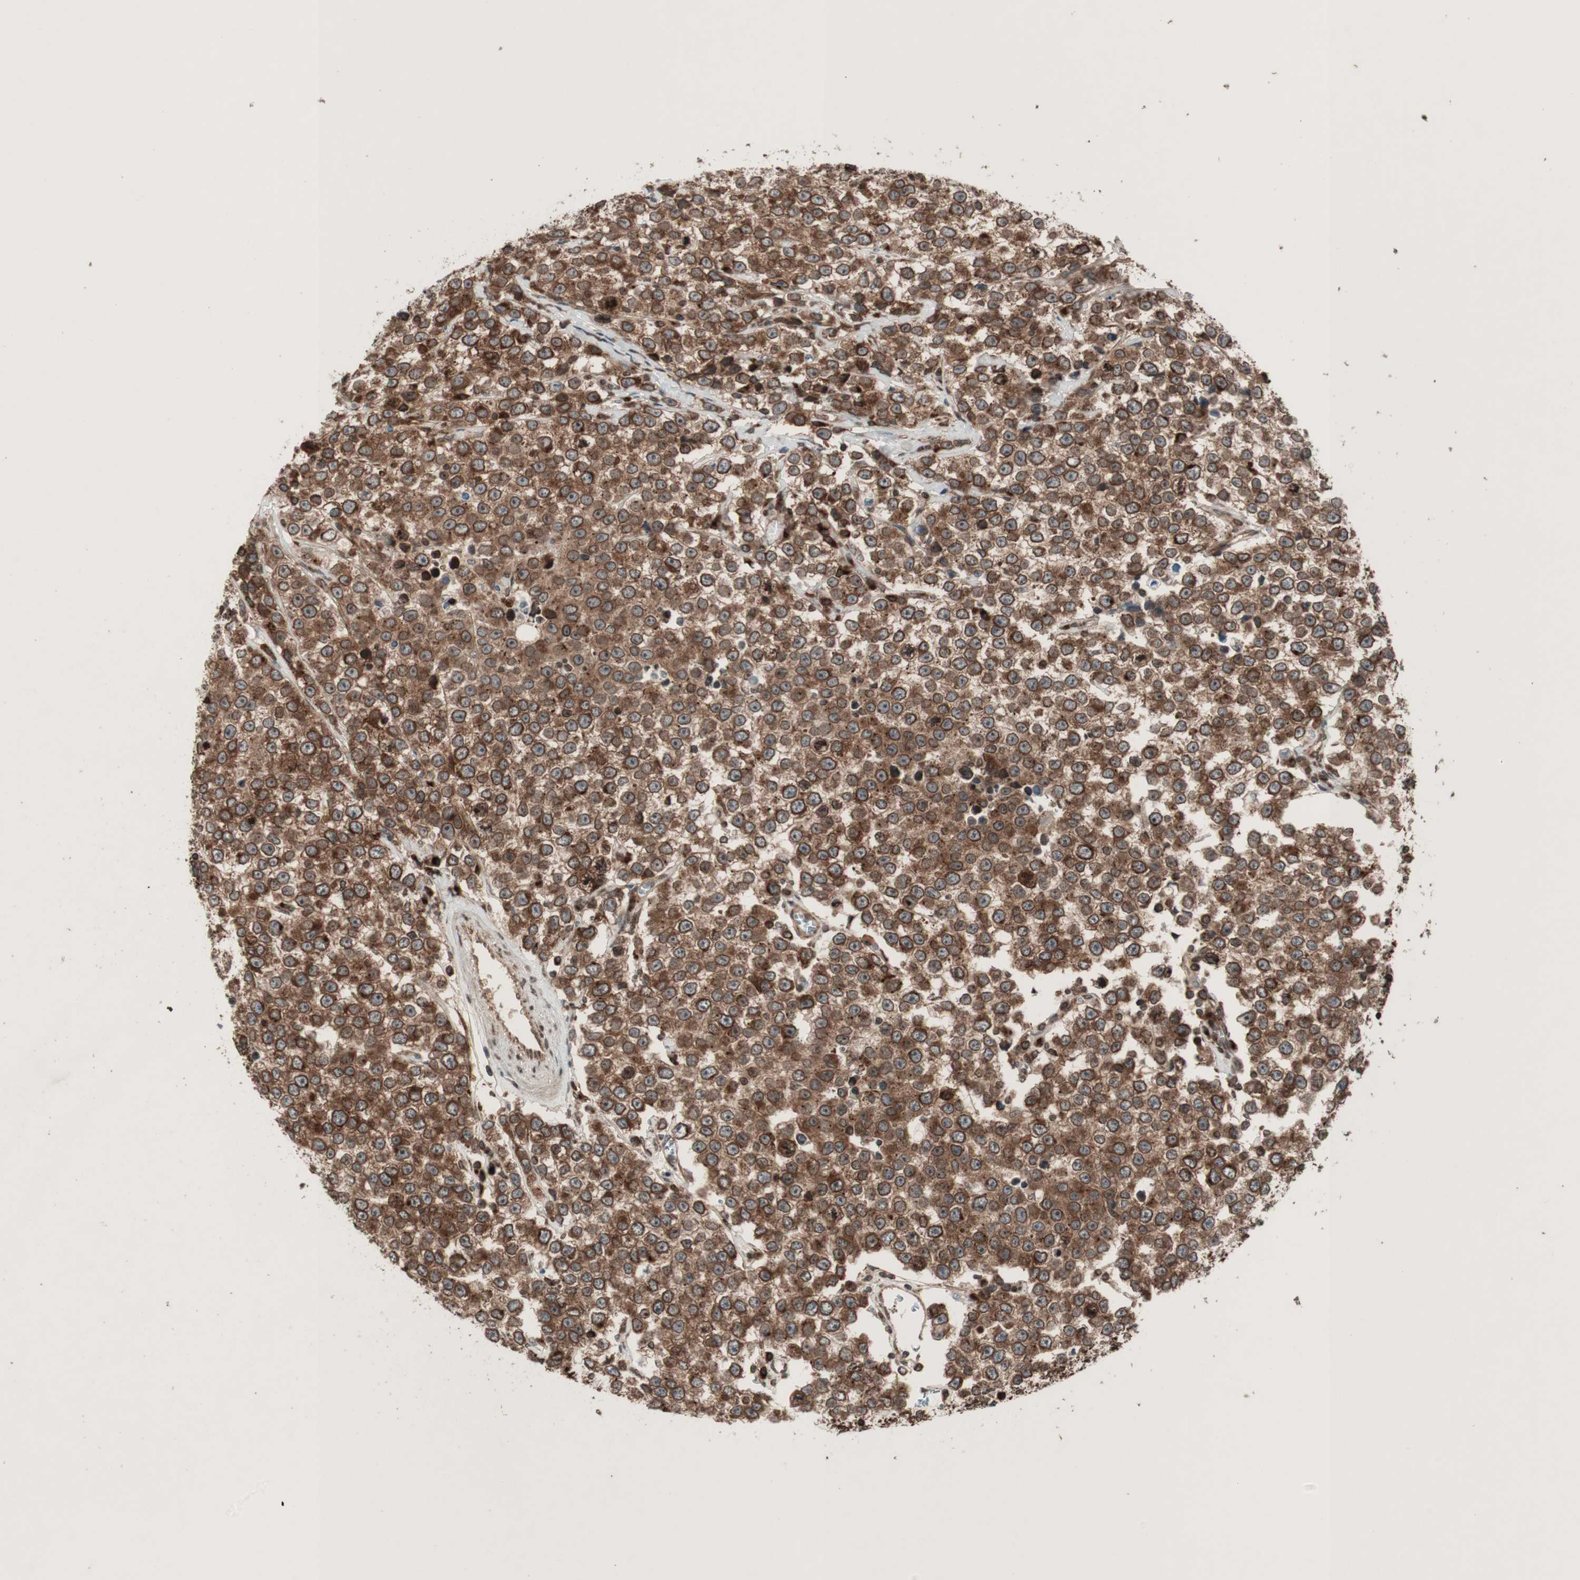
{"staining": {"intensity": "strong", "quantity": ">75%", "location": "cytoplasmic/membranous,nuclear"}, "tissue": "testis cancer", "cell_type": "Tumor cells", "image_type": "cancer", "snomed": [{"axis": "morphology", "description": "Seminoma, NOS"}, {"axis": "morphology", "description": "Carcinoma, Embryonal, NOS"}, {"axis": "topography", "description": "Testis"}], "caption": "Strong cytoplasmic/membranous and nuclear expression for a protein is present in approximately >75% of tumor cells of testis seminoma using immunohistochemistry (IHC).", "gene": "NUP62", "patient": {"sex": "male", "age": 52}}